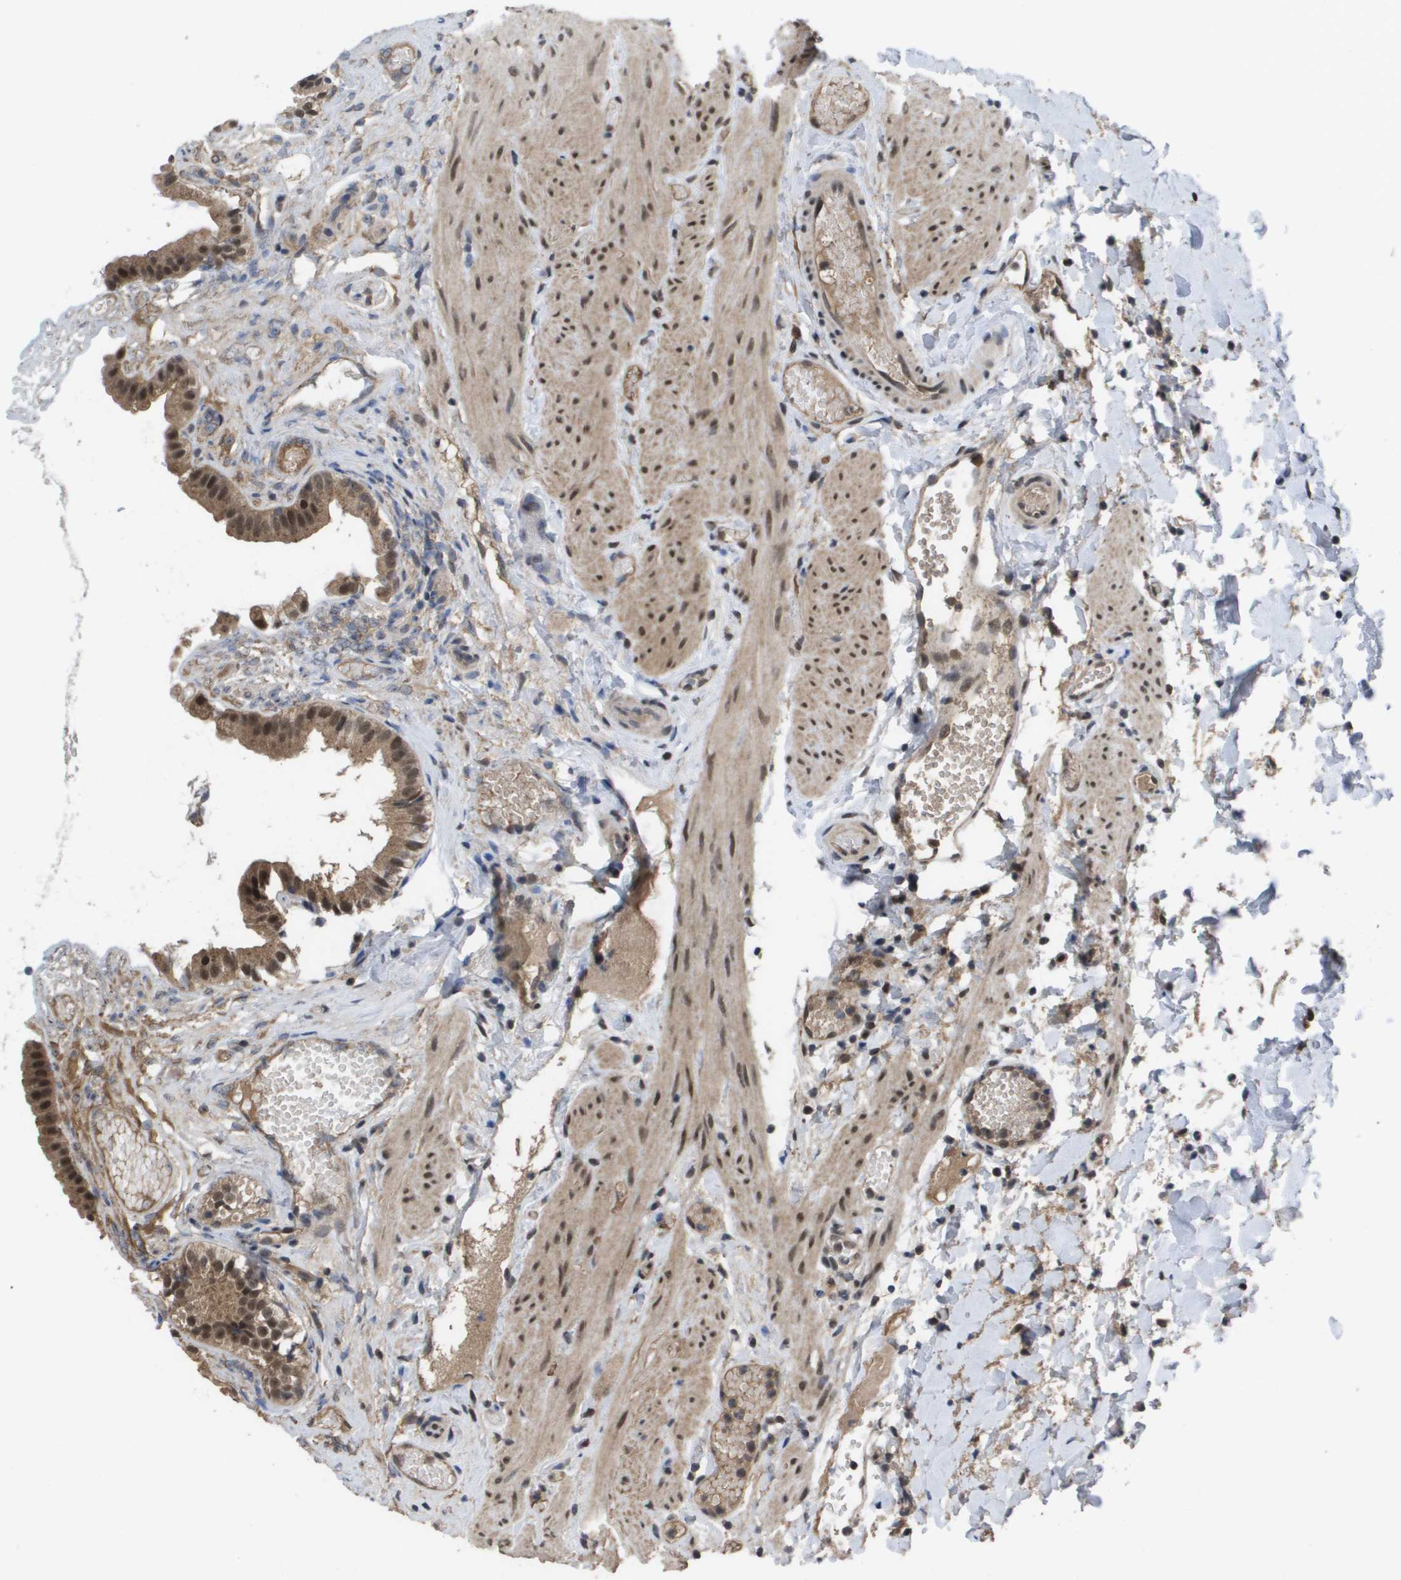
{"staining": {"intensity": "moderate", "quantity": ">75%", "location": "cytoplasmic/membranous,nuclear"}, "tissue": "gallbladder", "cell_type": "Glandular cells", "image_type": "normal", "snomed": [{"axis": "morphology", "description": "Normal tissue, NOS"}, {"axis": "topography", "description": "Gallbladder"}], "caption": "Human gallbladder stained for a protein (brown) reveals moderate cytoplasmic/membranous,nuclear positive staining in approximately >75% of glandular cells.", "gene": "AMBRA1", "patient": {"sex": "female", "age": 26}}